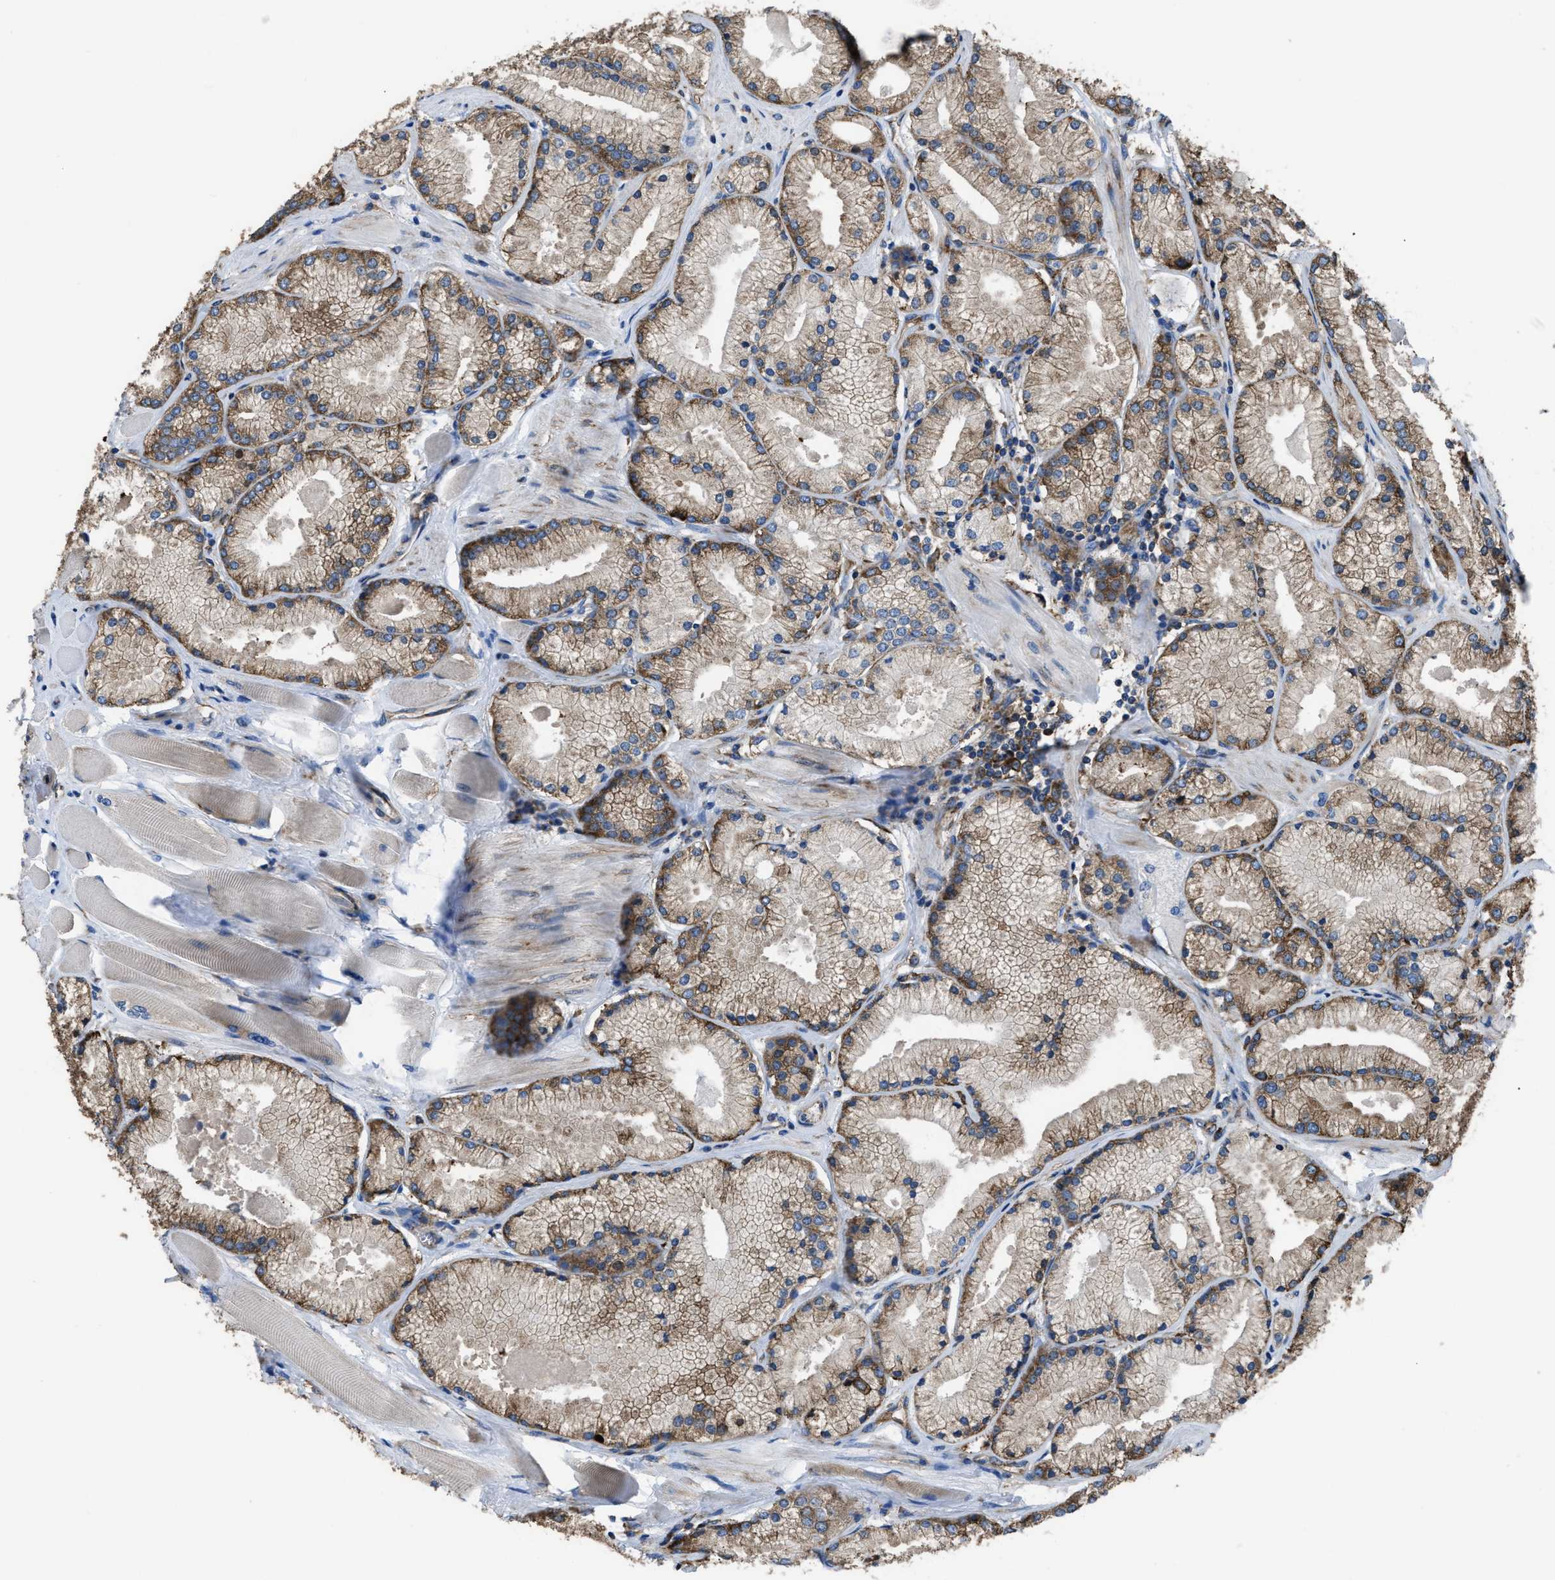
{"staining": {"intensity": "moderate", "quantity": ">75%", "location": "cytoplasmic/membranous"}, "tissue": "prostate cancer", "cell_type": "Tumor cells", "image_type": "cancer", "snomed": [{"axis": "morphology", "description": "Adenocarcinoma, High grade"}, {"axis": "topography", "description": "Prostate"}], "caption": "DAB (3,3'-diaminobenzidine) immunohistochemical staining of prostate adenocarcinoma (high-grade) shows moderate cytoplasmic/membranous protein expression in approximately >75% of tumor cells.", "gene": "CAPRIN1", "patient": {"sex": "male", "age": 50}}